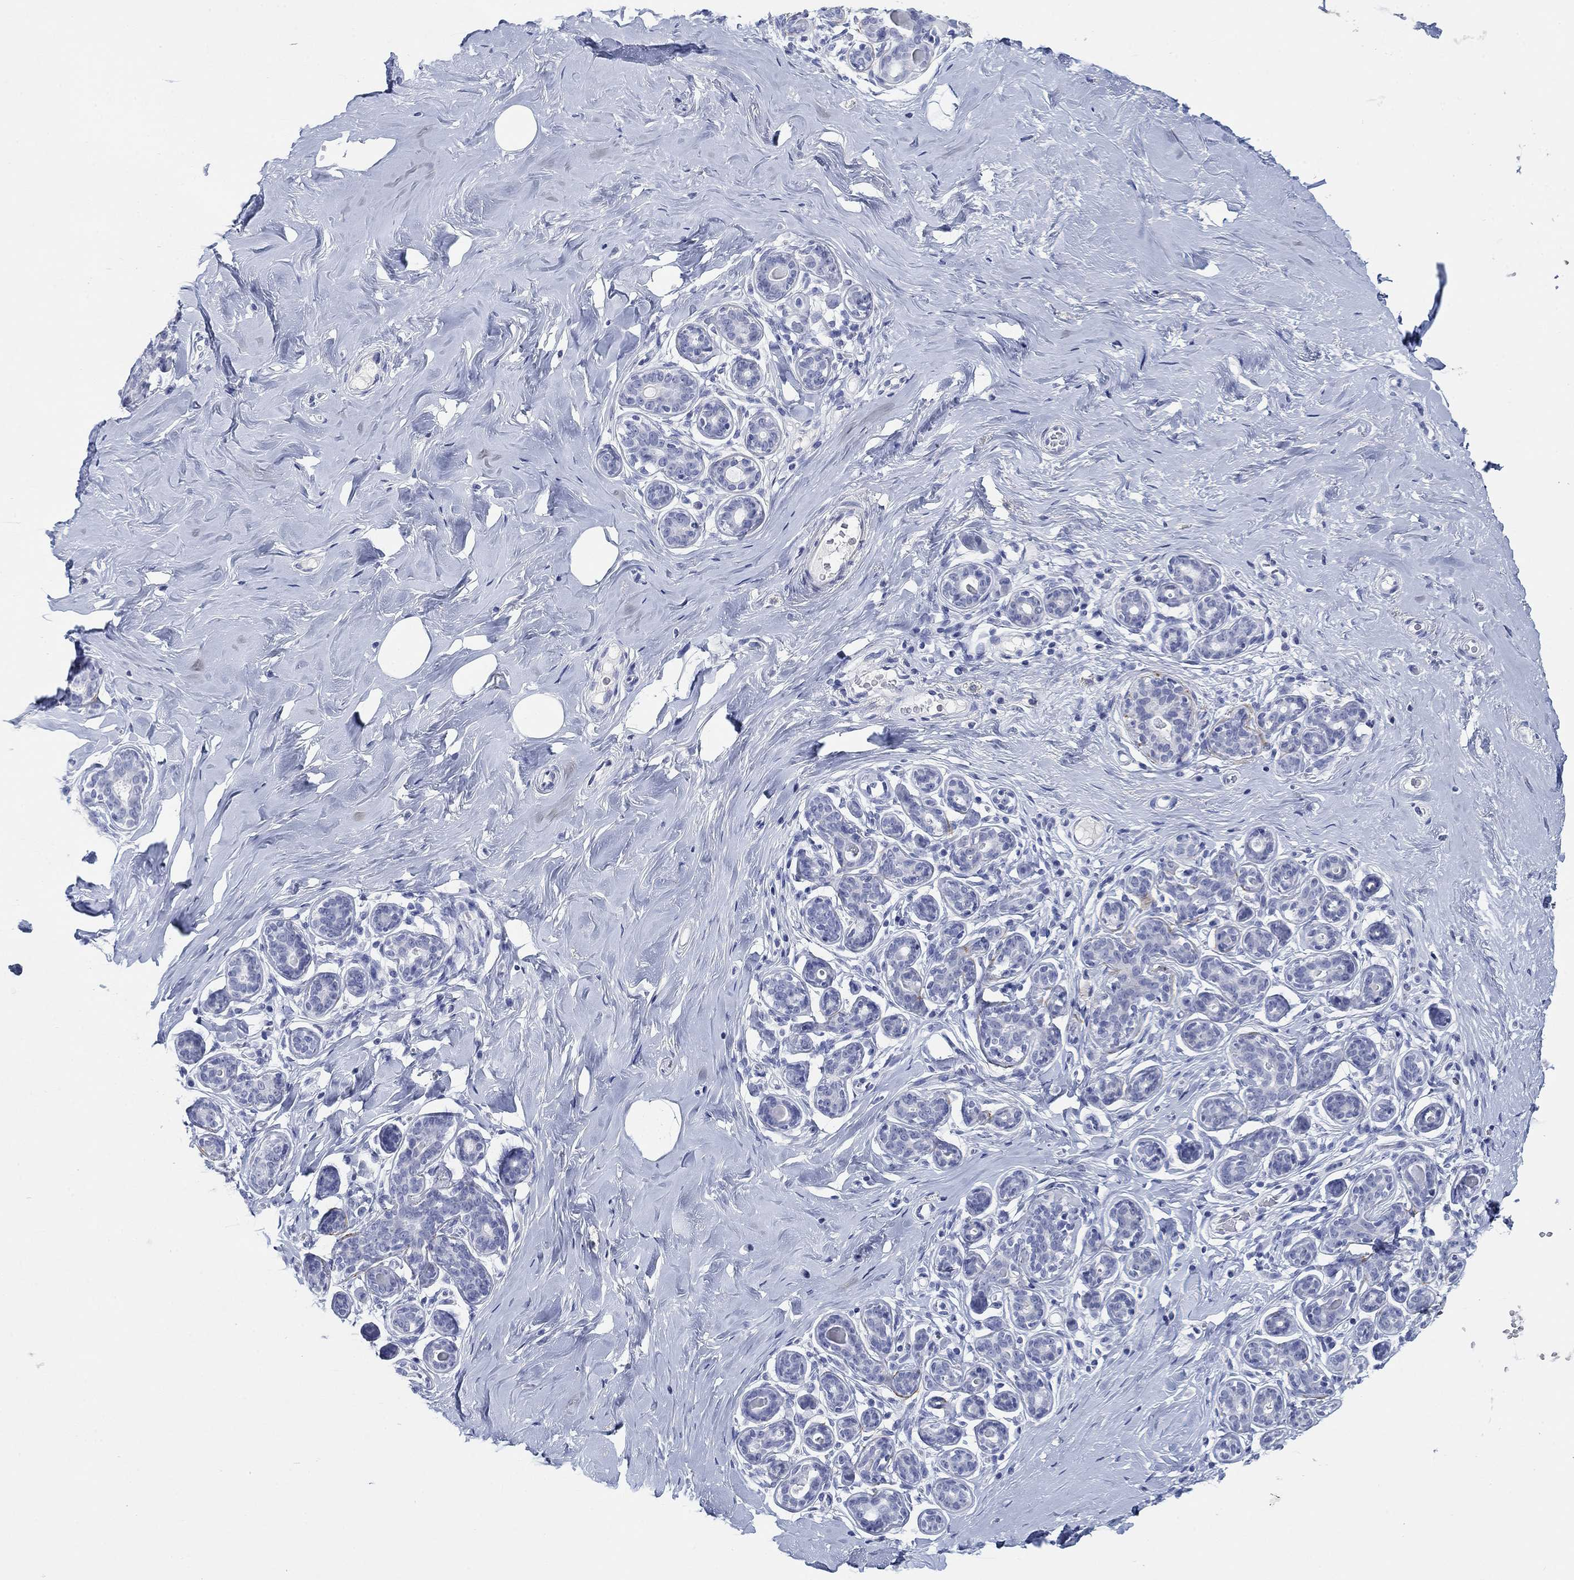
{"staining": {"intensity": "negative", "quantity": "none", "location": "none"}, "tissue": "breast", "cell_type": "Adipocytes", "image_type": "normal", "snomed": [{"axis": "morphology", "description": "Normal tissue, NOS"}, {"axis": "topography", "description": "Skin"}, {"axis": "topography", "description": "Breast"}], "caption": "Micrograph shows no significant protein expression in adipocytes of benign breast.", "gene": "PDYN", "patient": {"sex": "female", "age": 43}}